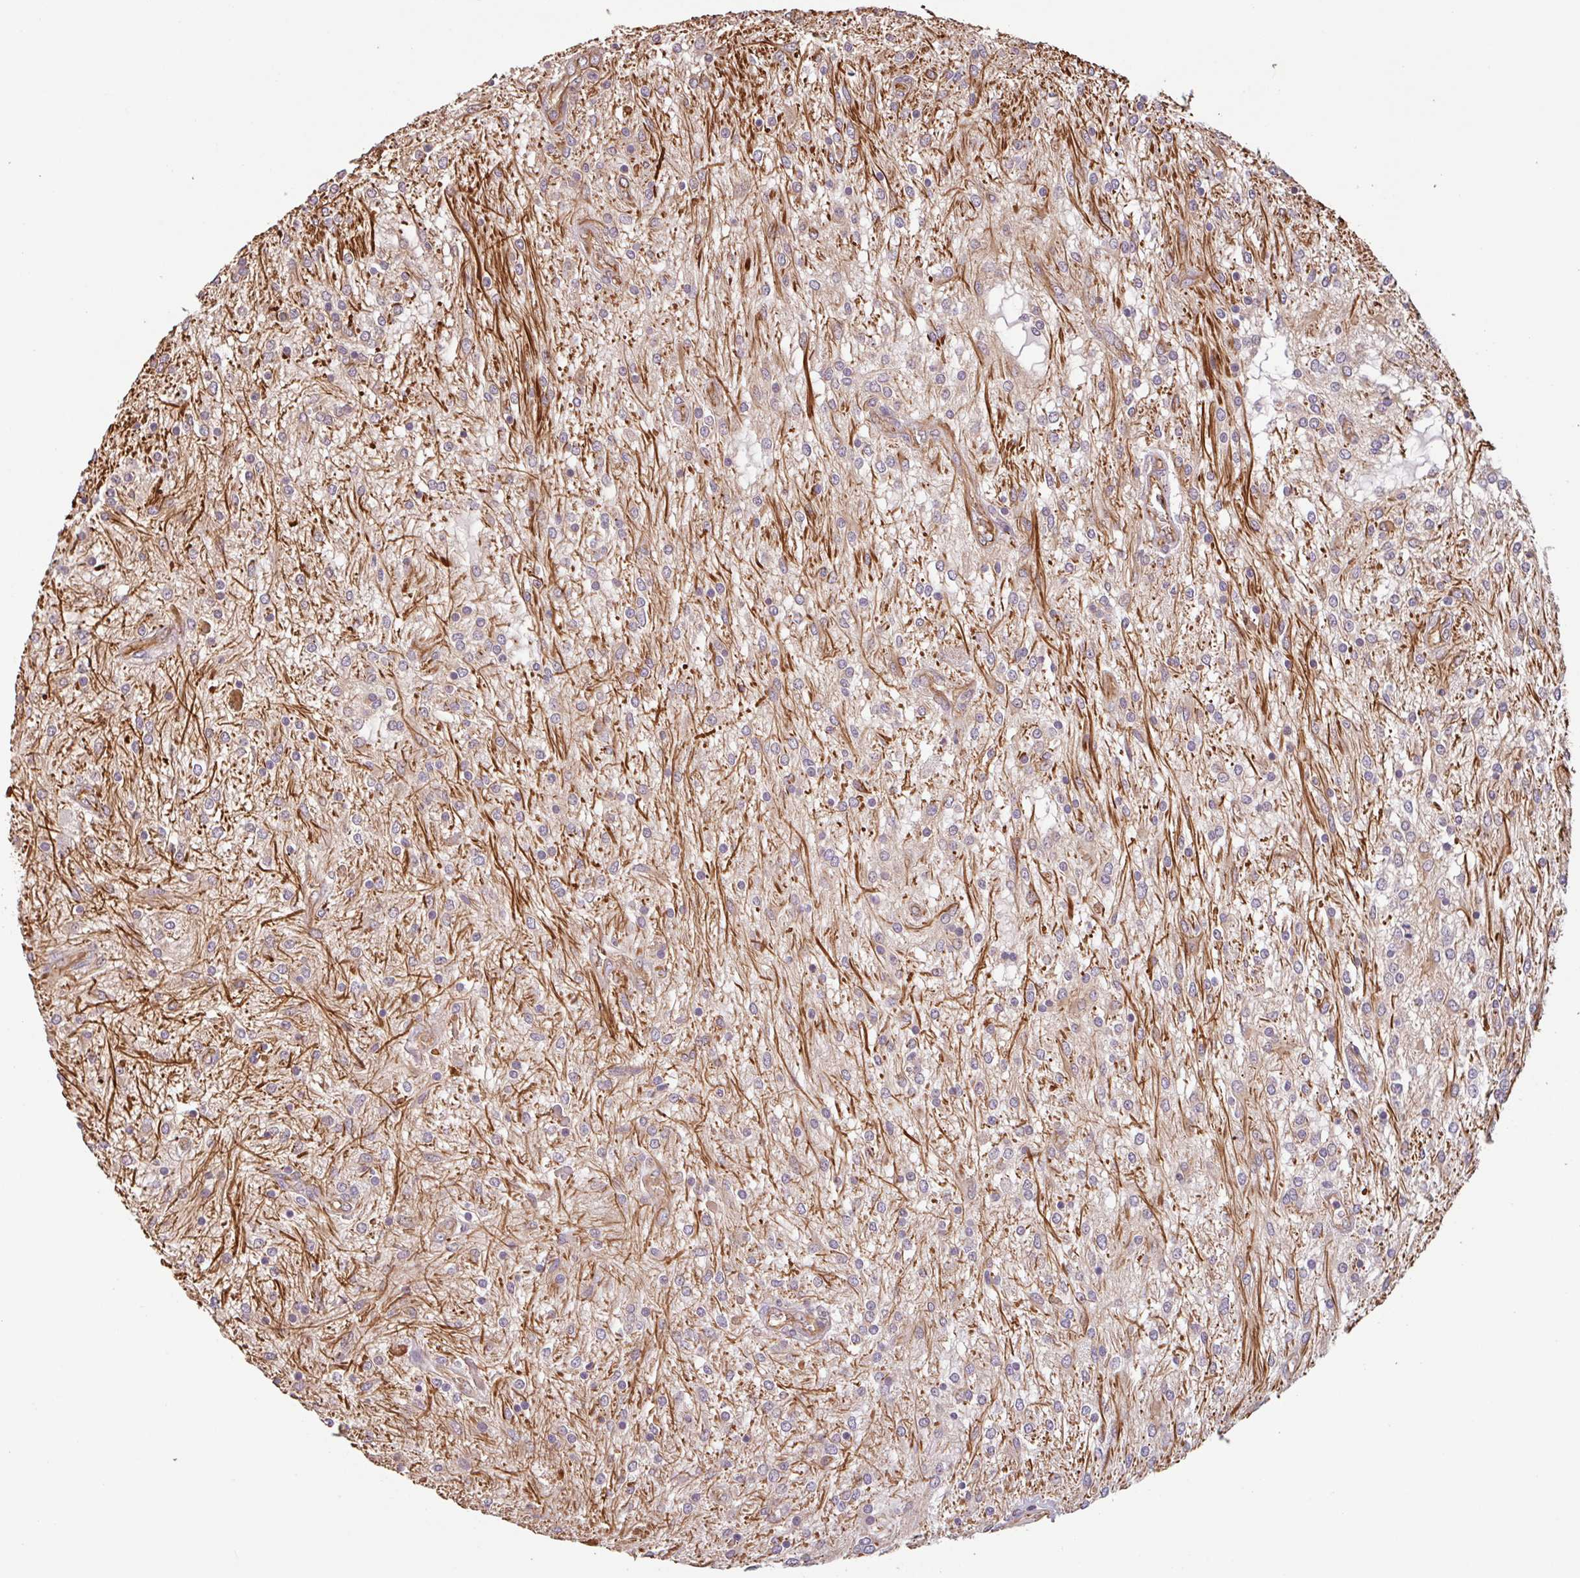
{"staining": {"intensity": "negative", "quantity": "none", "location": "none"}, "tissue": "glioma", "cell_type": "Tumor cells", "image_type": "cancer", "snomed": [{"axis": "morphology", "description": "Glioma, malignant, Low grade"}, {"axis": "topography", "description": "Cerebellum"}], "caption": "IHC of malignant low-grade glioma exhibits no positivity in tumor cells.", "gene": "ZNF790", "patient": {"sex": "female", "age": 14}}